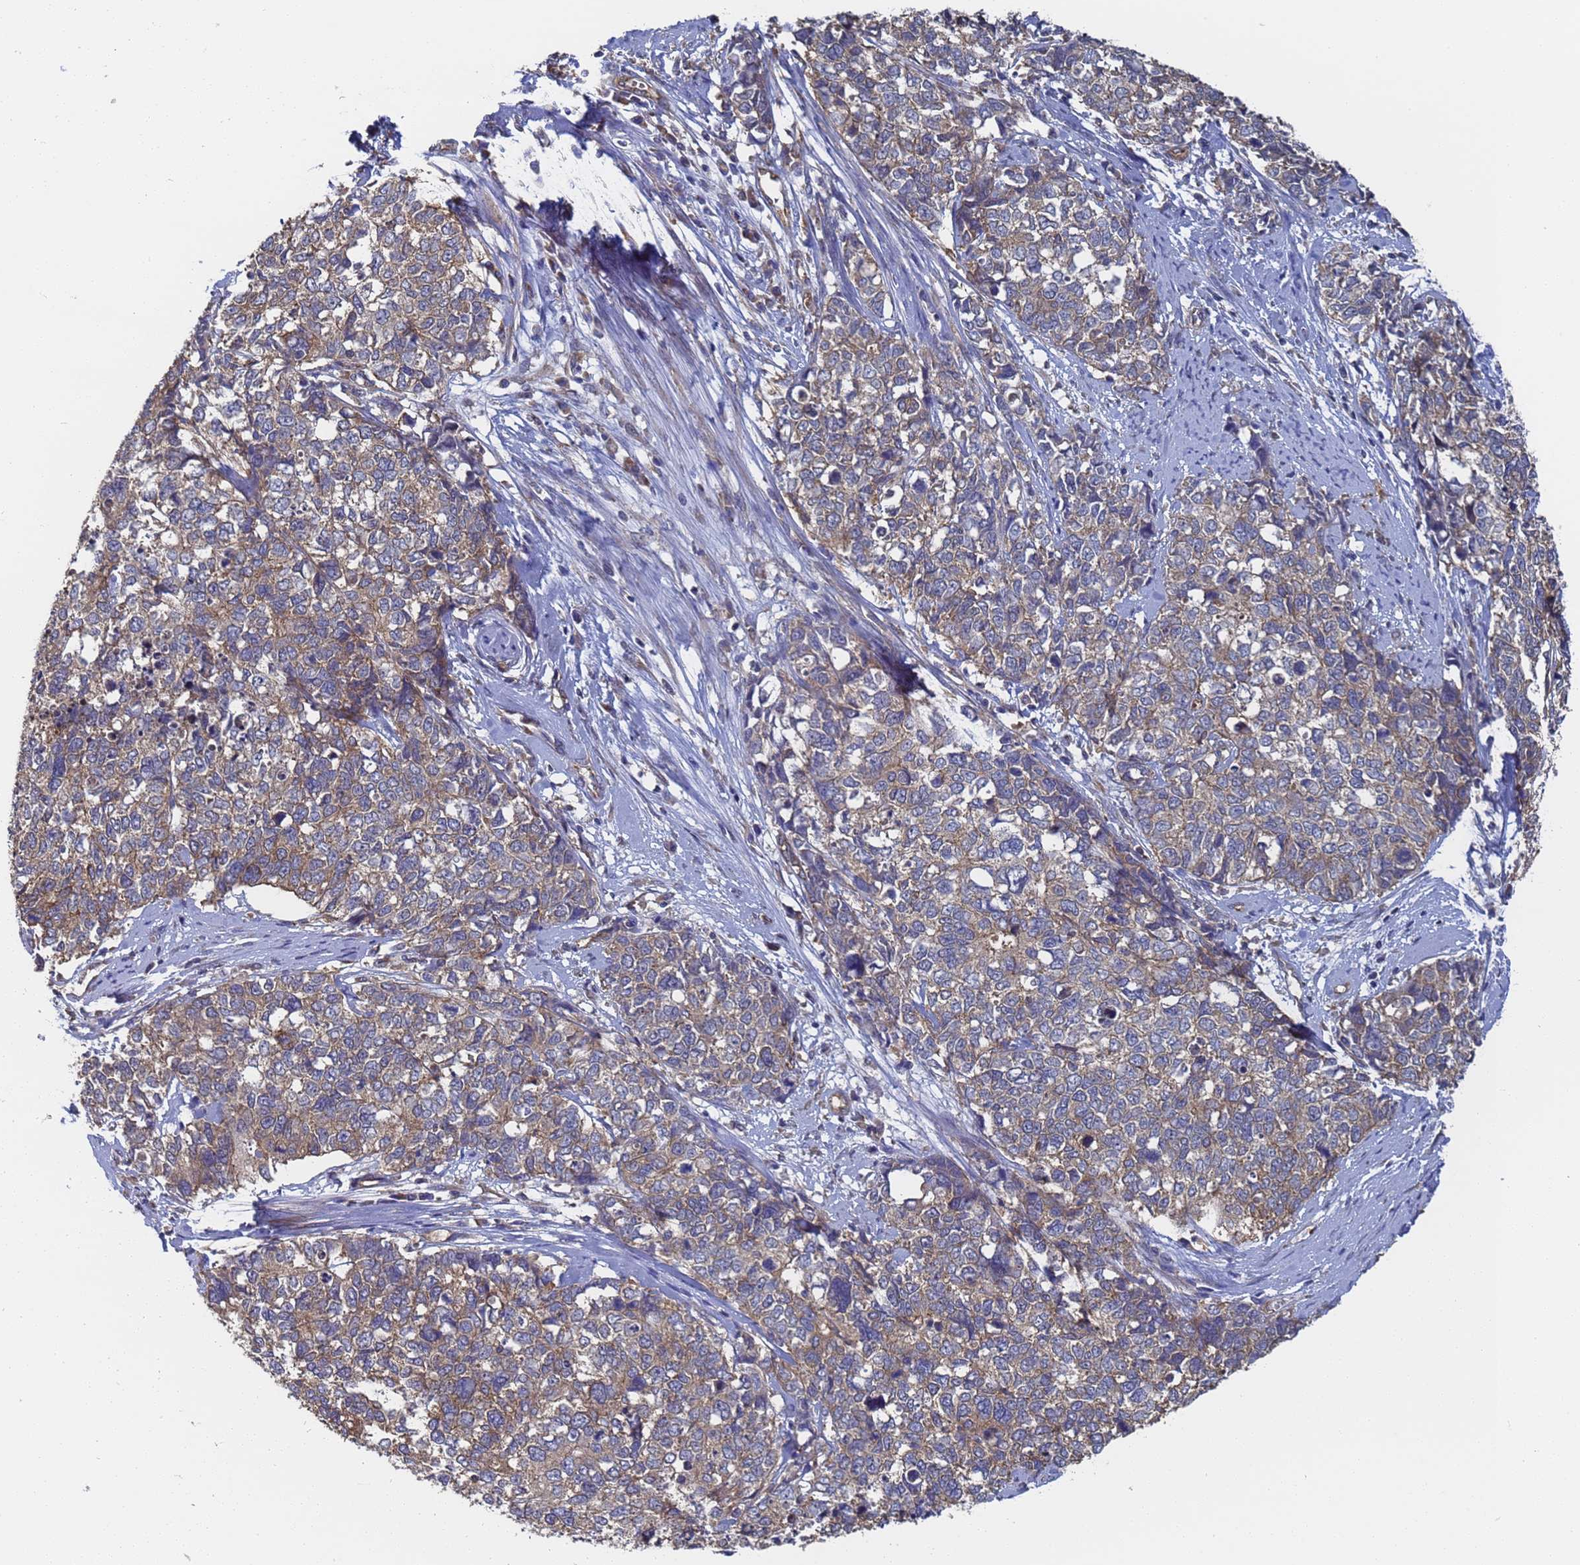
{"staining": {"intensity": "moderate", "quantity": "25%-75%", "location": "cytoplasmic/membranous"}, "tissue": "cervical cancer", "cell_type": "Tumor cells", "image_type": "cancer", "snomed": [{"axis": "morphology", "description": "Squamous cell carcinoma, NOS"}, {"axis": "topography", "description": "Cervix"}], "caption": "Immunohistochemistry staining of squamous cell carcinoma (cervical), which exhibits medium levels of moderate cytoplasmic/membranous staining in approximately 25%-75% of tumor cells indicating moderate cytoplasmic/membranous protein staining. The staining was performed using DAB (3,3'-diaminobenzidine) (brown) for protein detection and nuclei were counterstained in hematoxylin (blue).", "gene": "ALS2CL", "patient": {"sex": "female", "age": 63}}